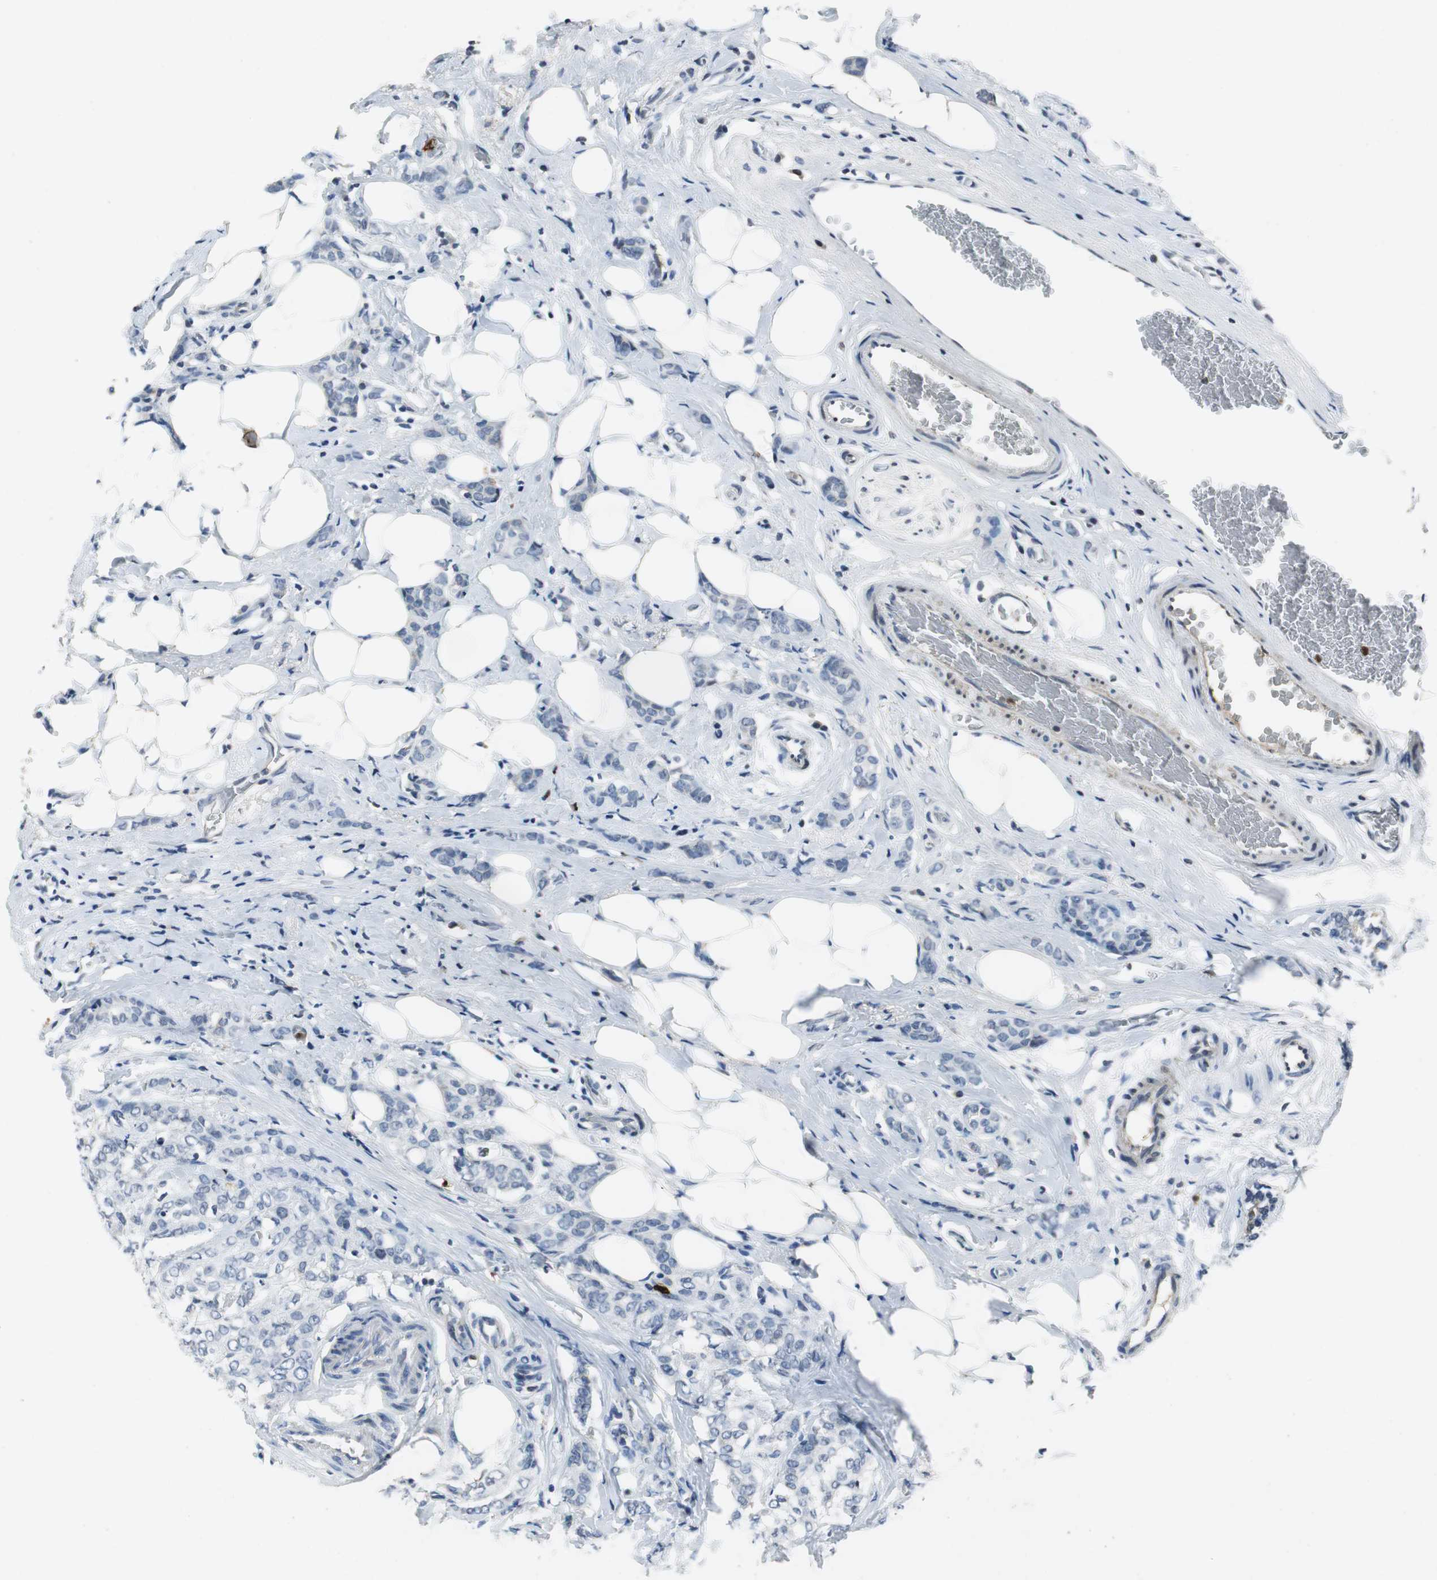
{"staining": {"intensity": "negative", "quantity": "none", "location": "none"}, "tissue": "breast cancer", "cell_type": "Tumor cells", "image_type": "cancer", "snomed": [{"axis": "morphology", "description": "Lobular carcinoma"}, {"axis": "topography", "description": "Breast"}], "caption": "Photomicrograph shows no significant protein positivity in tumor cells of breast cancer (lobular carcinoma). (DAB (3,3'-diaminobenzidine) immunohistochemistry (IHC), high magnification).", "gene": "ORM1", "patient": {"sex": "female", "age": 60}}